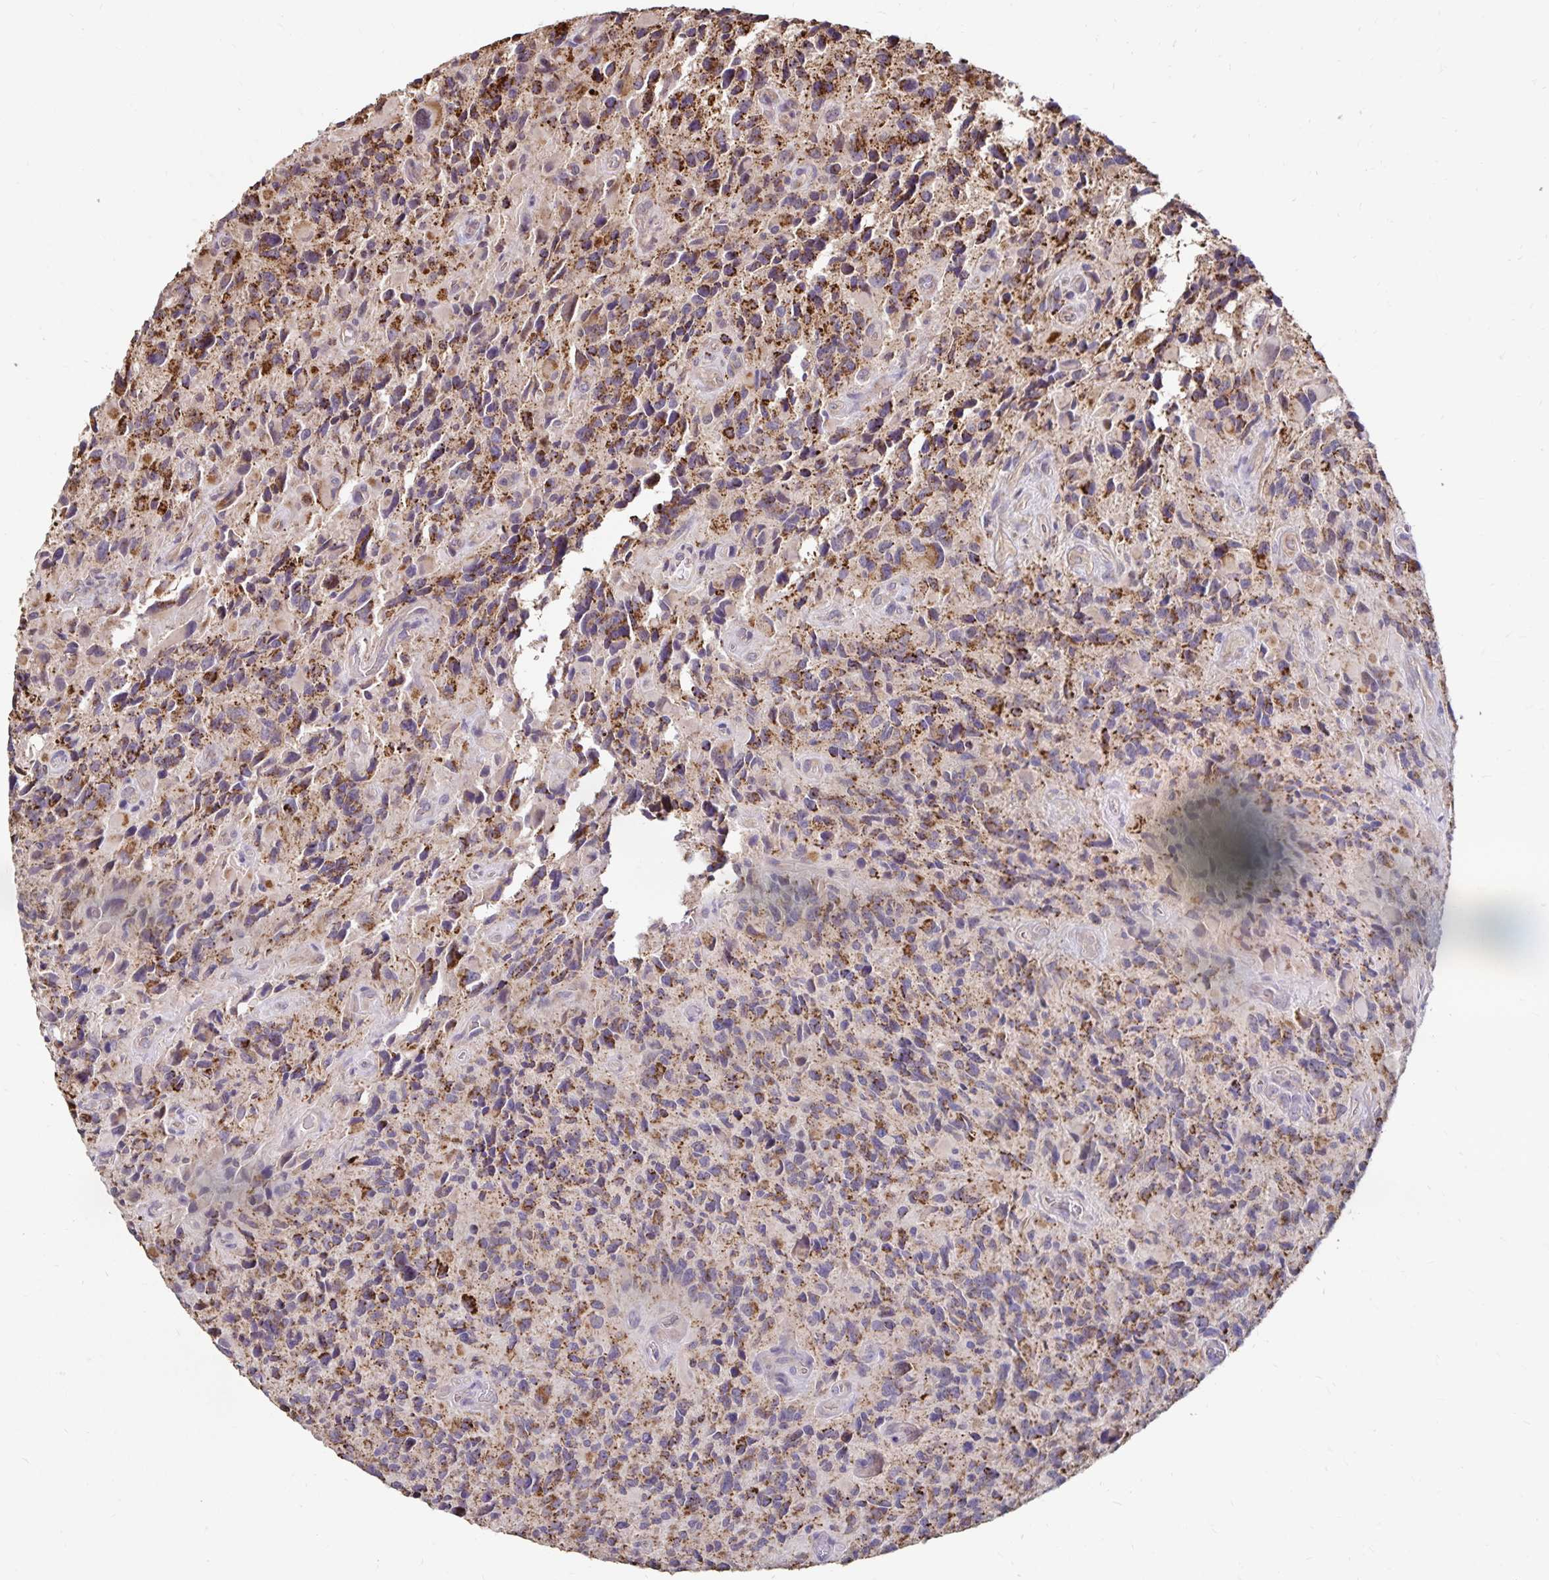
{"staining": {"intensity": "moderate", "quantity": "25%-75%", "location": "cytoplasmic/membranous"}, "tissue": "glioma", "cell_type": "Tumor cells", "image_type": "cancer", "snomed": [{"axis": "morphology", "description": "Glioma, malignant, High grade"}, {"axis": "topography", "description": "Brain"}], "caption": "Tumor cells show moderate cytoplasmic/membranous expression in approximately 25%-75% of cells in malignant glioma (high-grade). (brown staining indicates protein expression, while blue staining denotes nuclei).", "gene": "EMC10", "patient": {"sex": "male", "age": 46}}